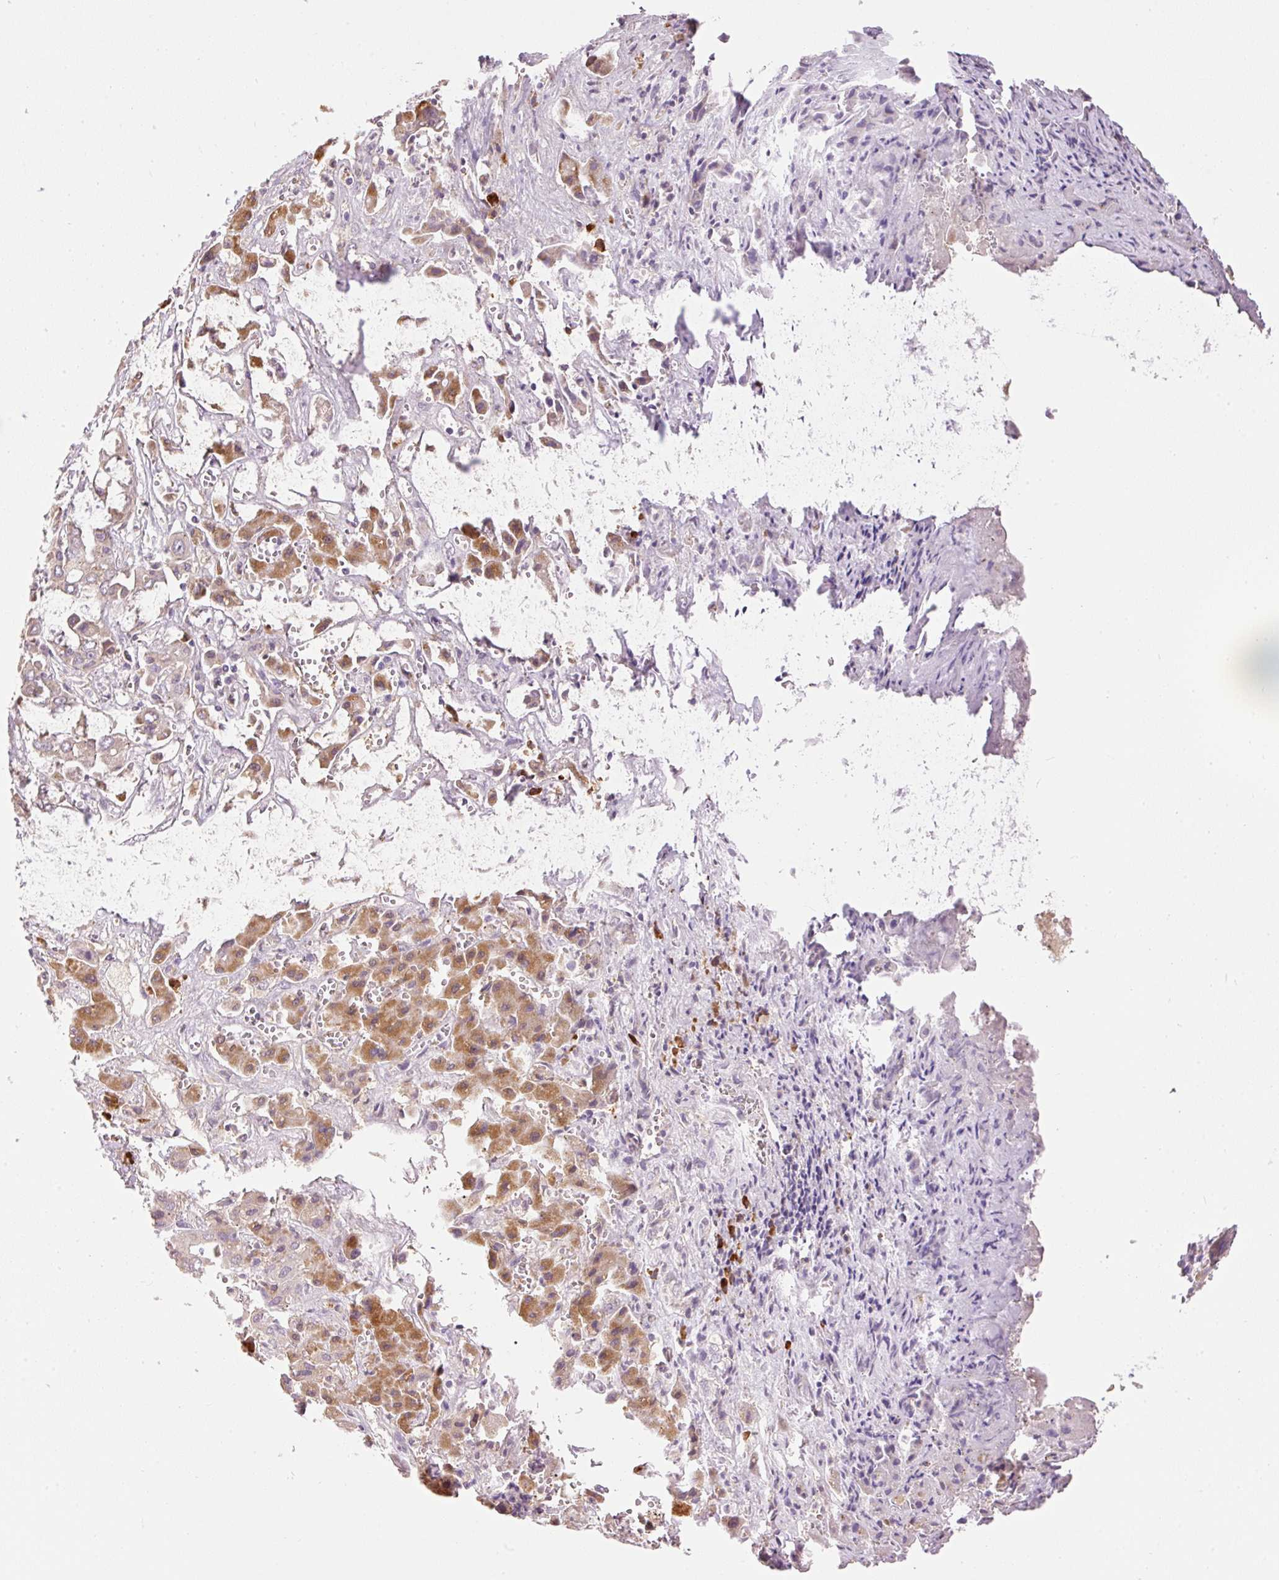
{"staining": {"intensity": "moderate", "quantity": ">75%", "location": "cytoplasmic/membranous"}, "tissue": "liver cancer", "cell_type": "Tumor cells", "image_type": "cancer", "snomed": [{"axis": "morphology", "description": "Cholangiocarcinoma"}, {"axis": "topography", "description": "Liver"}], "caption": "IHC histopathology image of liver cholangiocarcinoma stained for a protein (brown), which shows medium levels of moderate cytoplasmic/membranous staining in approximately >75% of tumor cells.", "gene": "PNPLA5", "patient": {"sex": "male", "age": 67}}